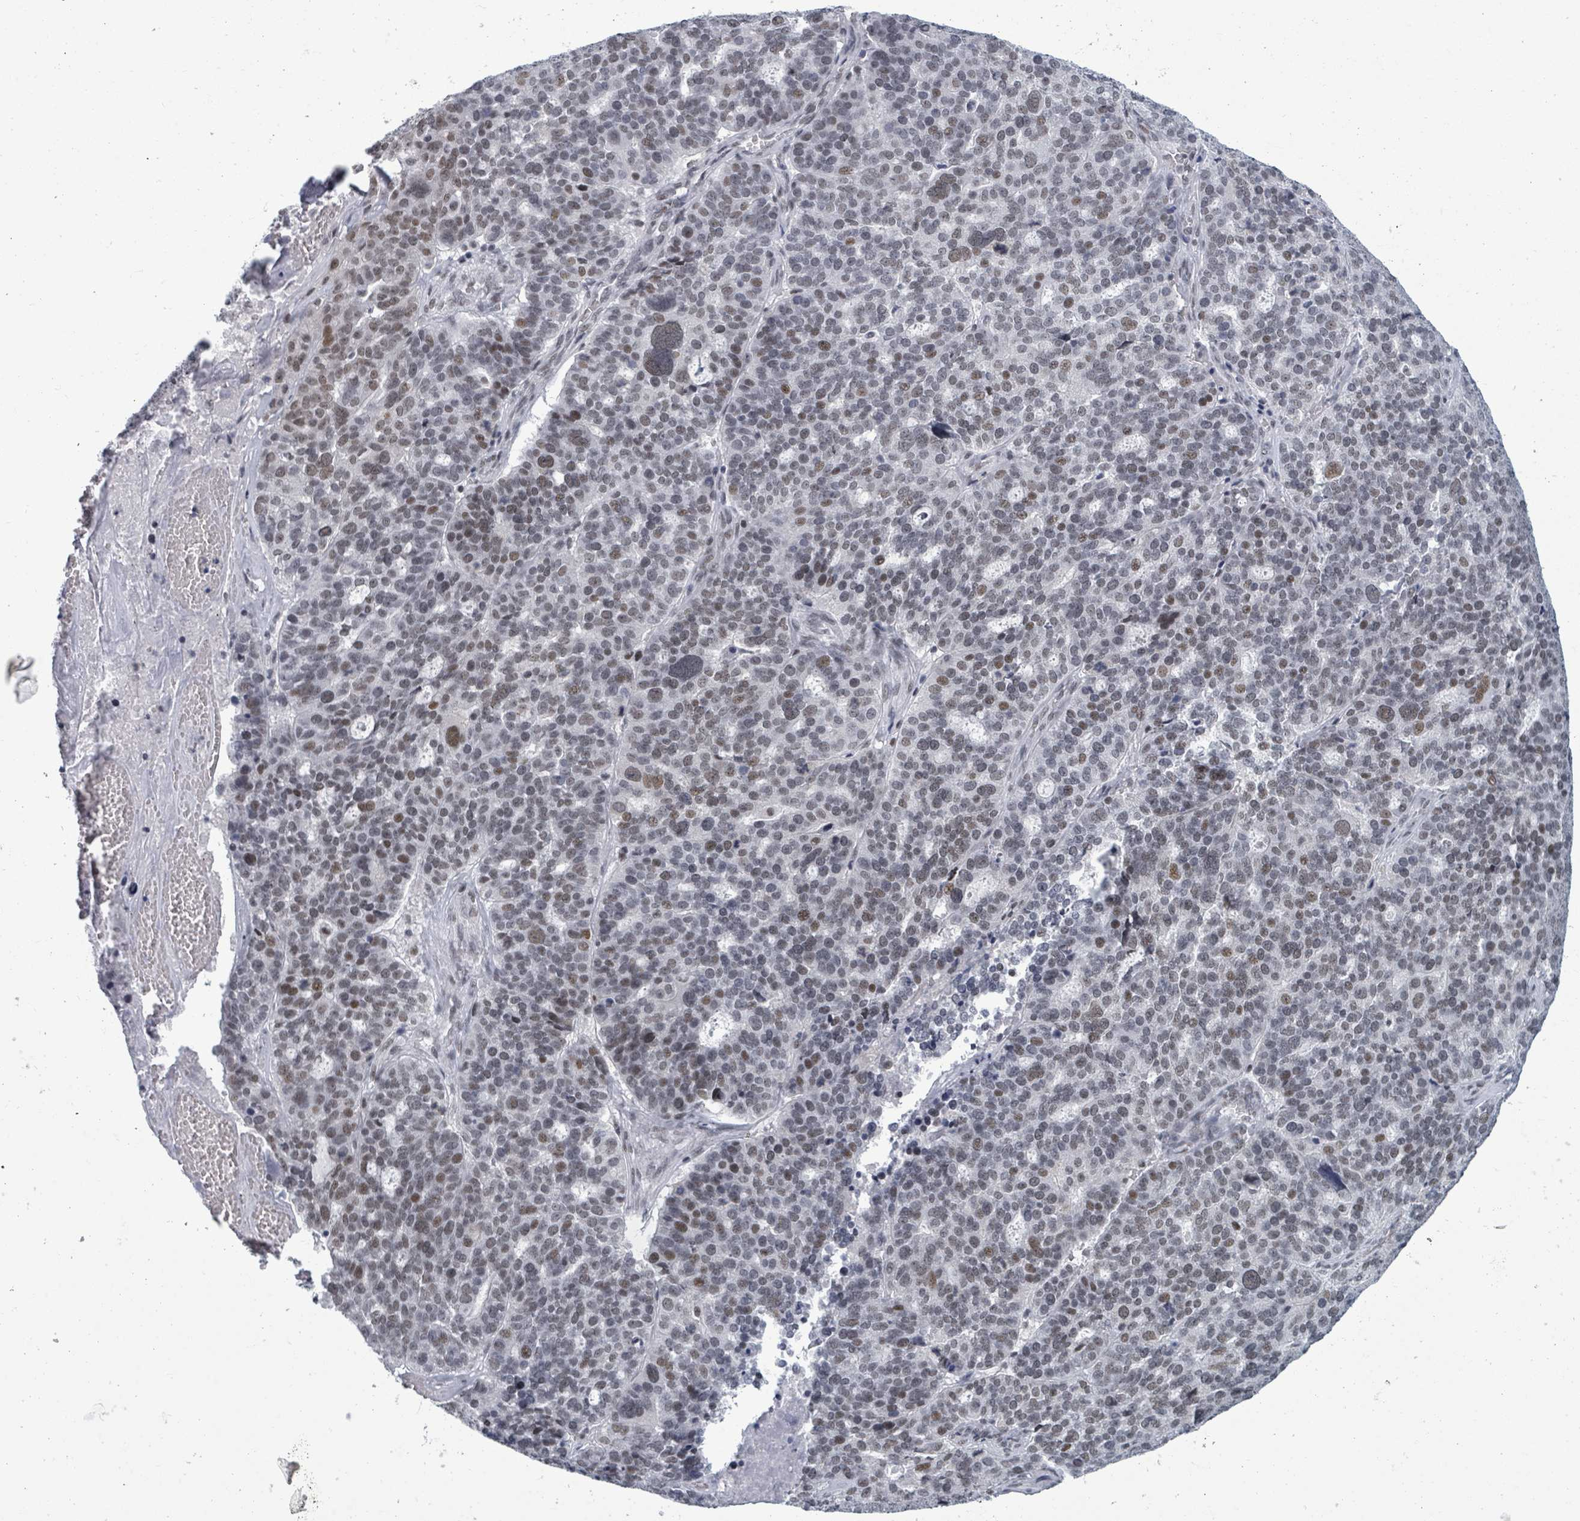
{"staining": {"intensity": "moderate", "quantity": "<25%", "location": "nuclear"}, "tissue": "ovarian cancer", "cell_type": "Tumor cells", "image_type": "cancer", "snomed": [{"axis": "morphology", "description": "Cystadenocarcinoma, serous, NOS"}, {"axis": "topography", "description": "Ovary"}], "caption": "Immunohistochemical staining of ovarian cancer (serous cystadenocarcinoma) shows moderate nuclear protein expression in about <25% of tumor cells.", "gene": "ERCC5", "patient": {"sex": "female", "age": 59}}